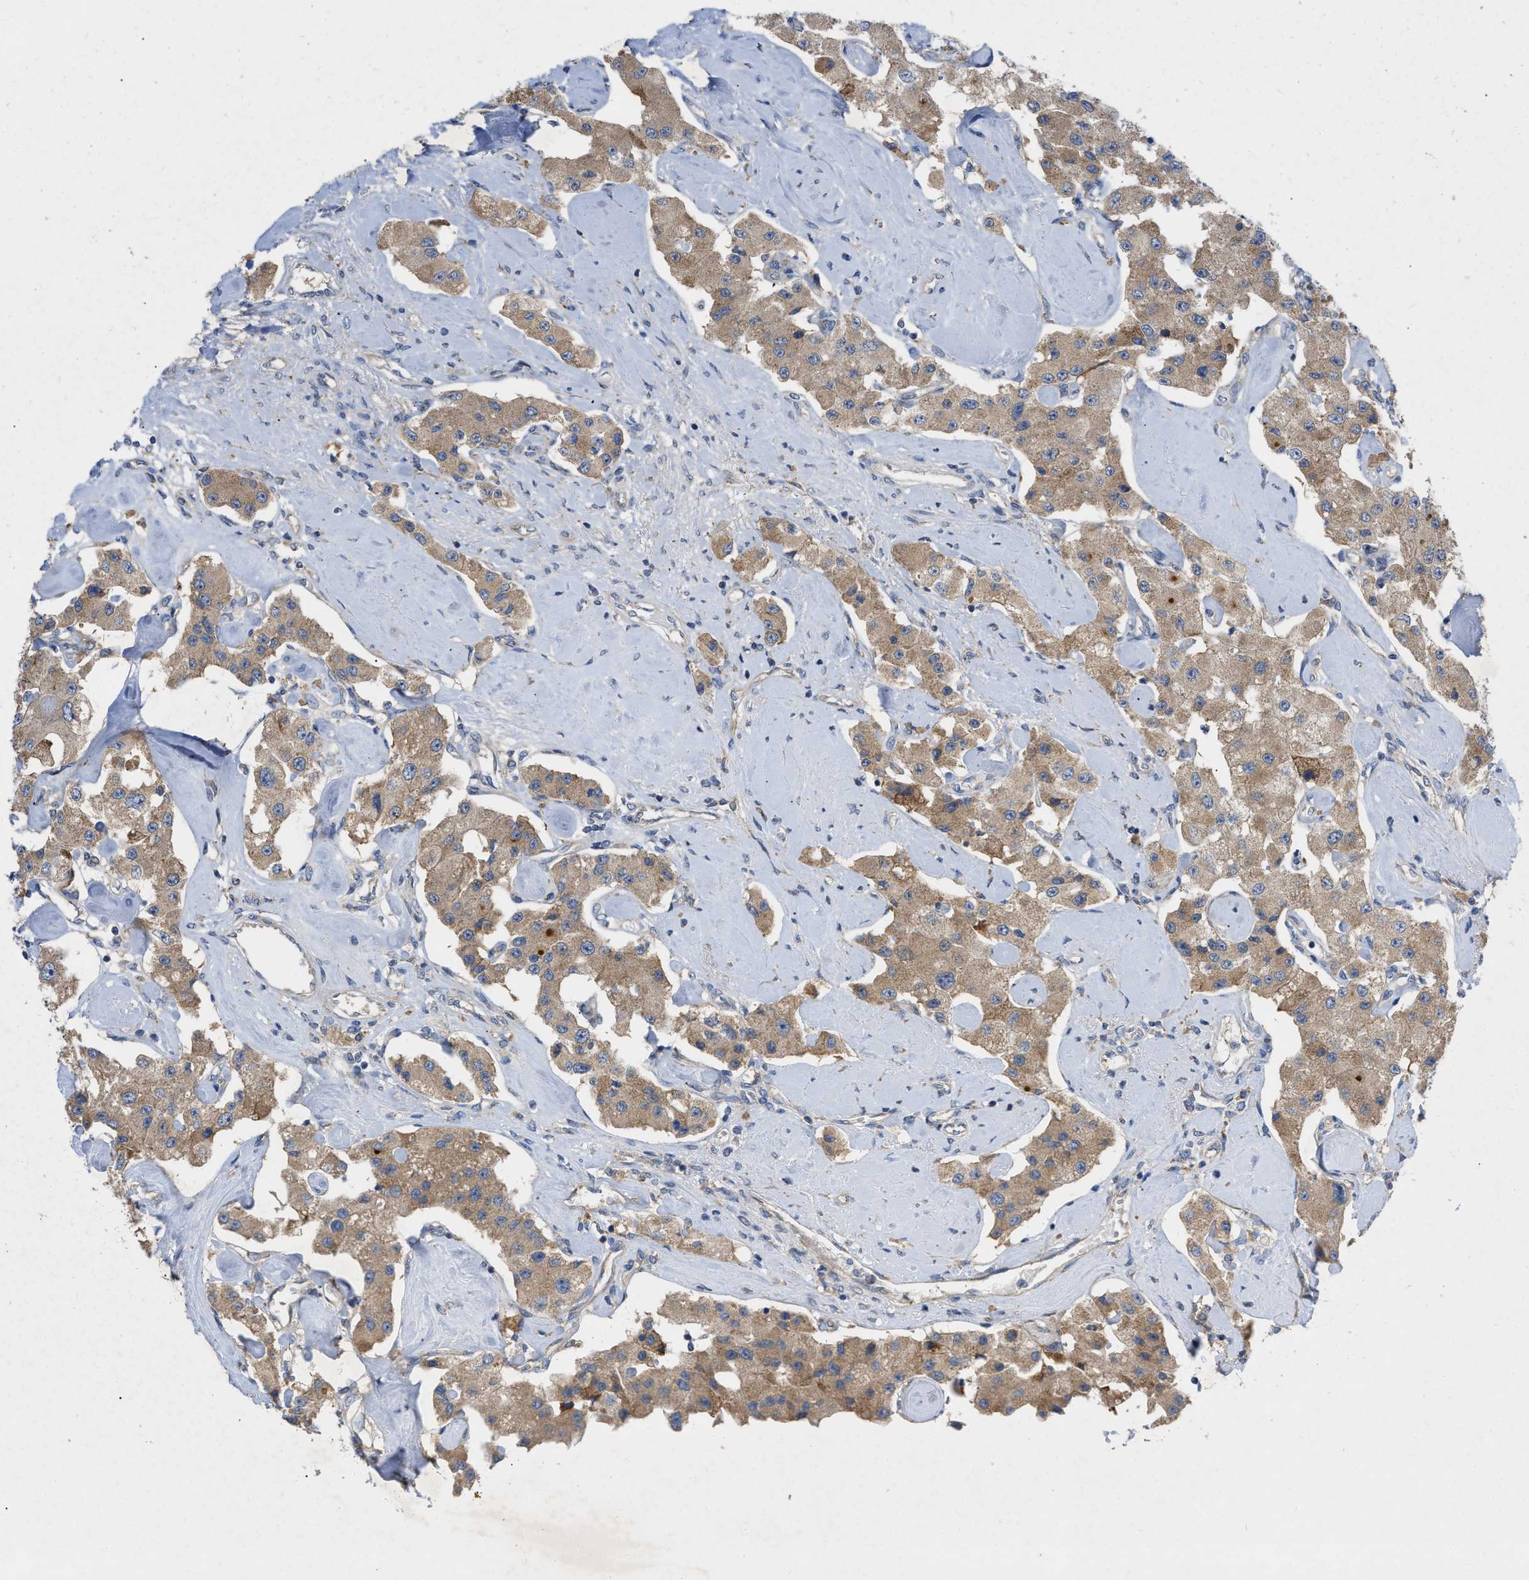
{"staining": {"intensity": "moderate", "quantity": ">75%", "location": "cytoplasmic/membranous"}, "tissue": "carcinoid", "cell_type": "Tumor cells", "image_type": "cancer", "snomed": [{"axis": "morphology", "description": "Carcinoid, malignant, NOS"}, {"axis": "topography", "description": "Pancreas"}], "caption": "This image shows immunohistochemistry (IHC) staining of carcinoid, with medium moderate cytoplasmic/membranous expression in about >75% of tumor cells.", "gene": "TMEM131", "patient": {"sex": "male", "age": 41}}